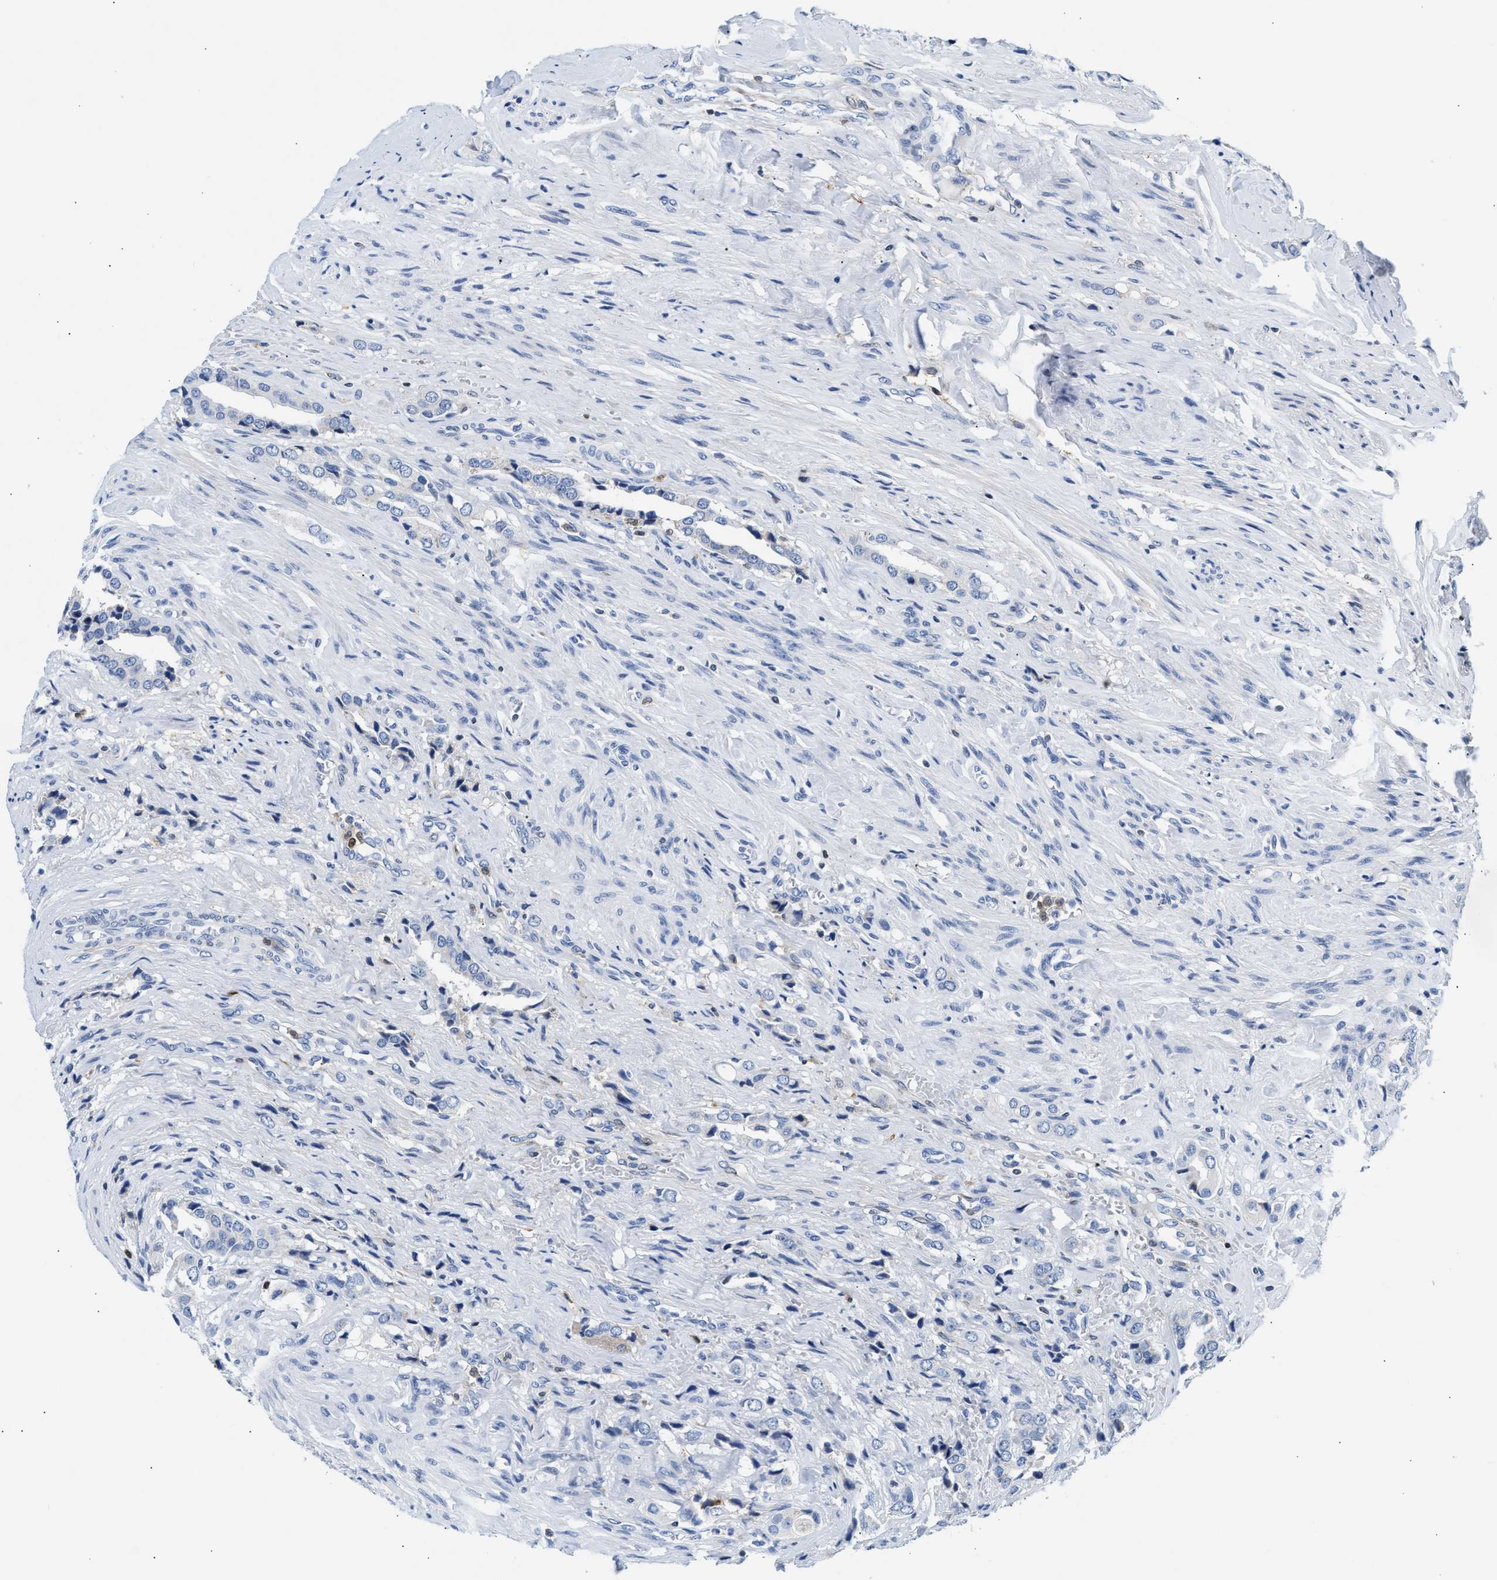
{"staining": {"intensity": "negative", "quantity": "none", "location": "none"}, "tissue": "prostate cancer", "cell_type": "Tumor cells", "image_type": "cancer", "snomed": [{"axis": "morphology", "description": "Adenocarcinoma, High grade"}, {"axis": "topography", "description": "Prostate"}], "caption": "Tumor cells show no significant staining in prostate cancer (high-grade adenocarcinoma).", "gene": "SLIT2", "patient": {"sex": "male", "age": 52}}